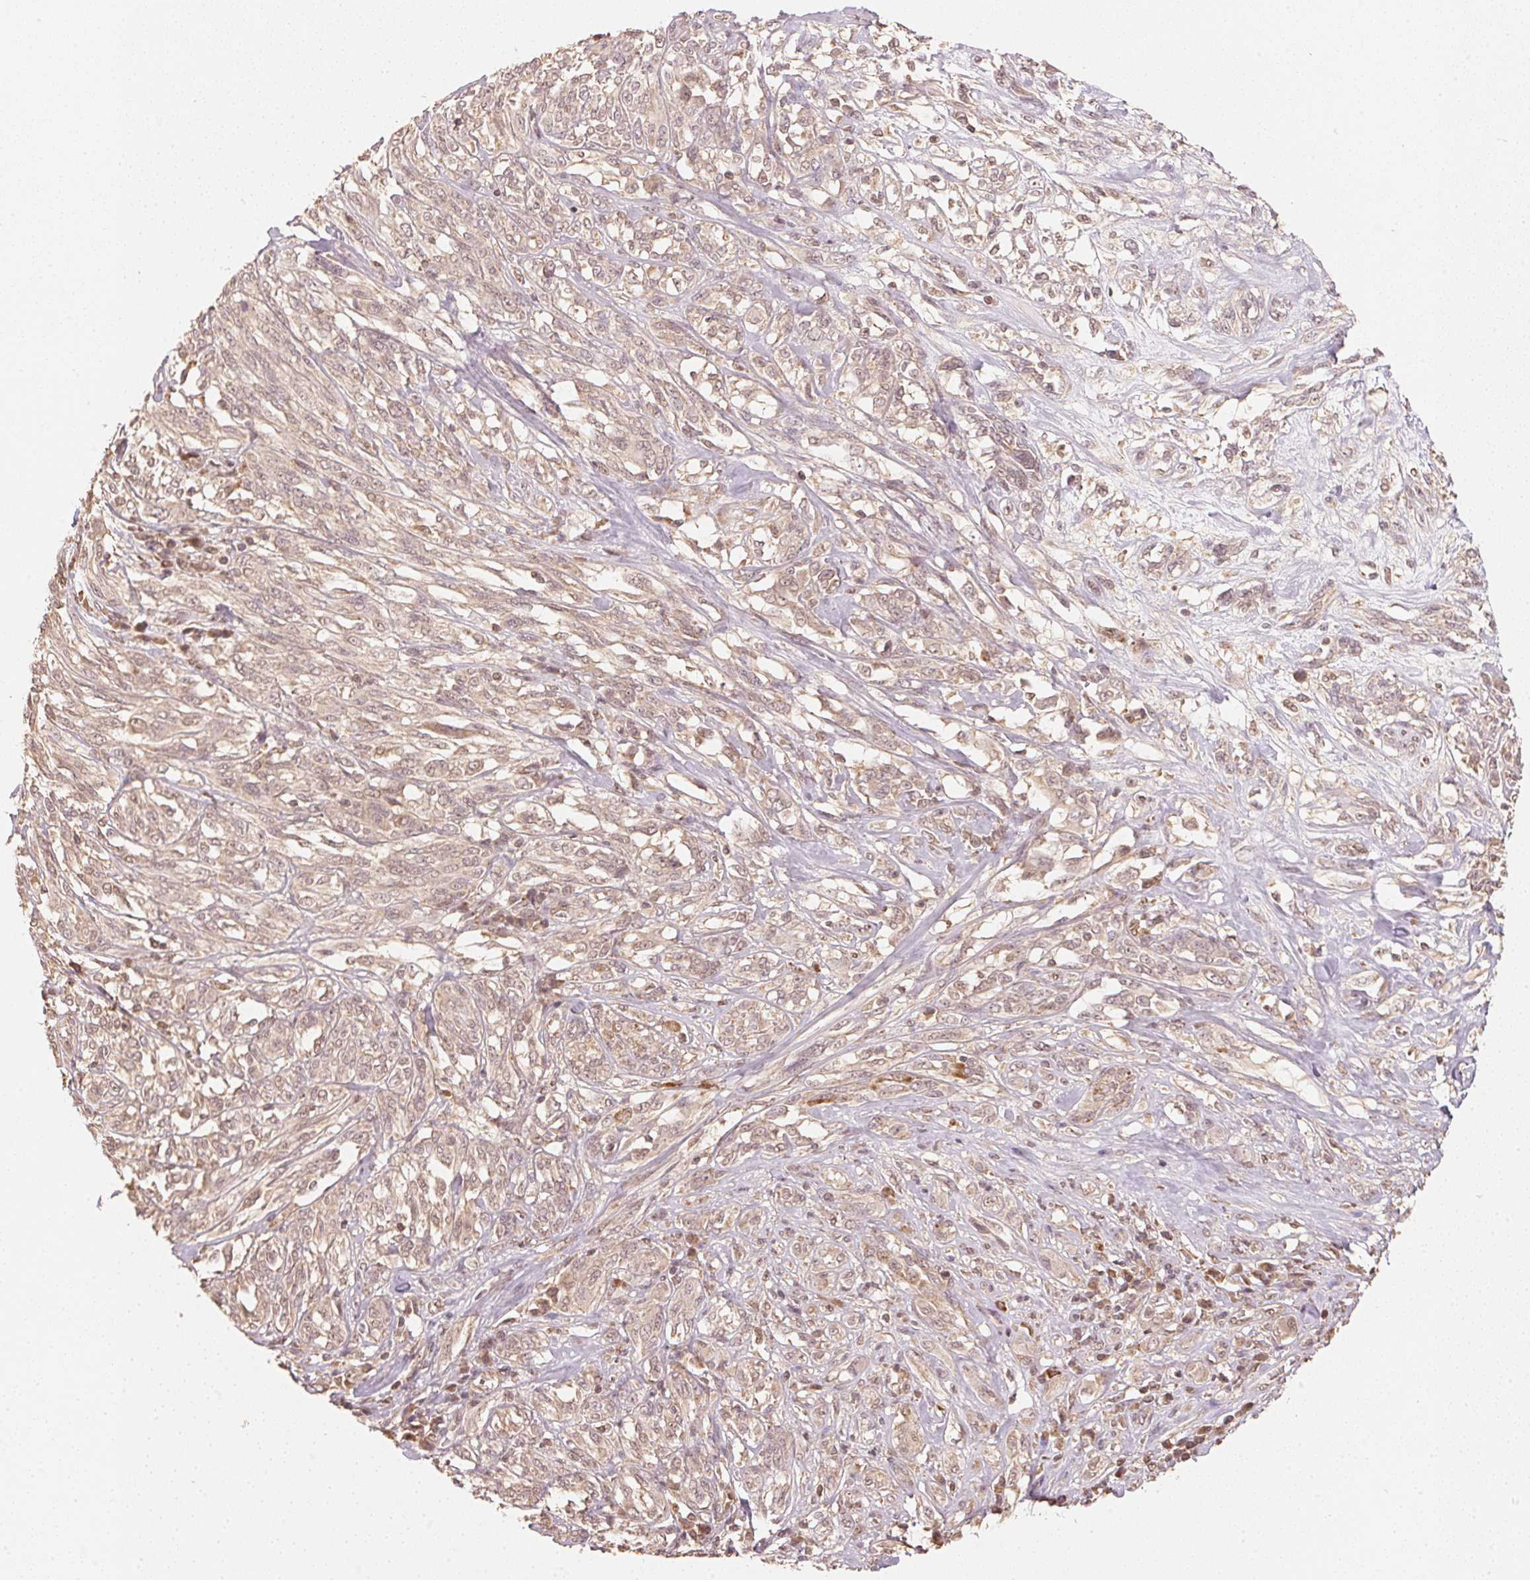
{"staining": {"intensity": "weak", "quantity": ">75%", "location": "cytoplasmic/membranous,nuclear"}, "tissue": "melanoma", "cell_type": "Tumor cells", "image_type": "cancer", "snomed": [{"axis": "morphology", "description": "Malignant melanoma, NOS"}, {"axis": "topography", "description": "Skin"}], "caption": "Human malignant melanoma stained with a brown dye reveals weak cytoplasmic/membranous and nuclear positive staining in about >75% of tumor cells.", "gene": "C2orf73", "patient": {"sex": "female", "age": 91}}